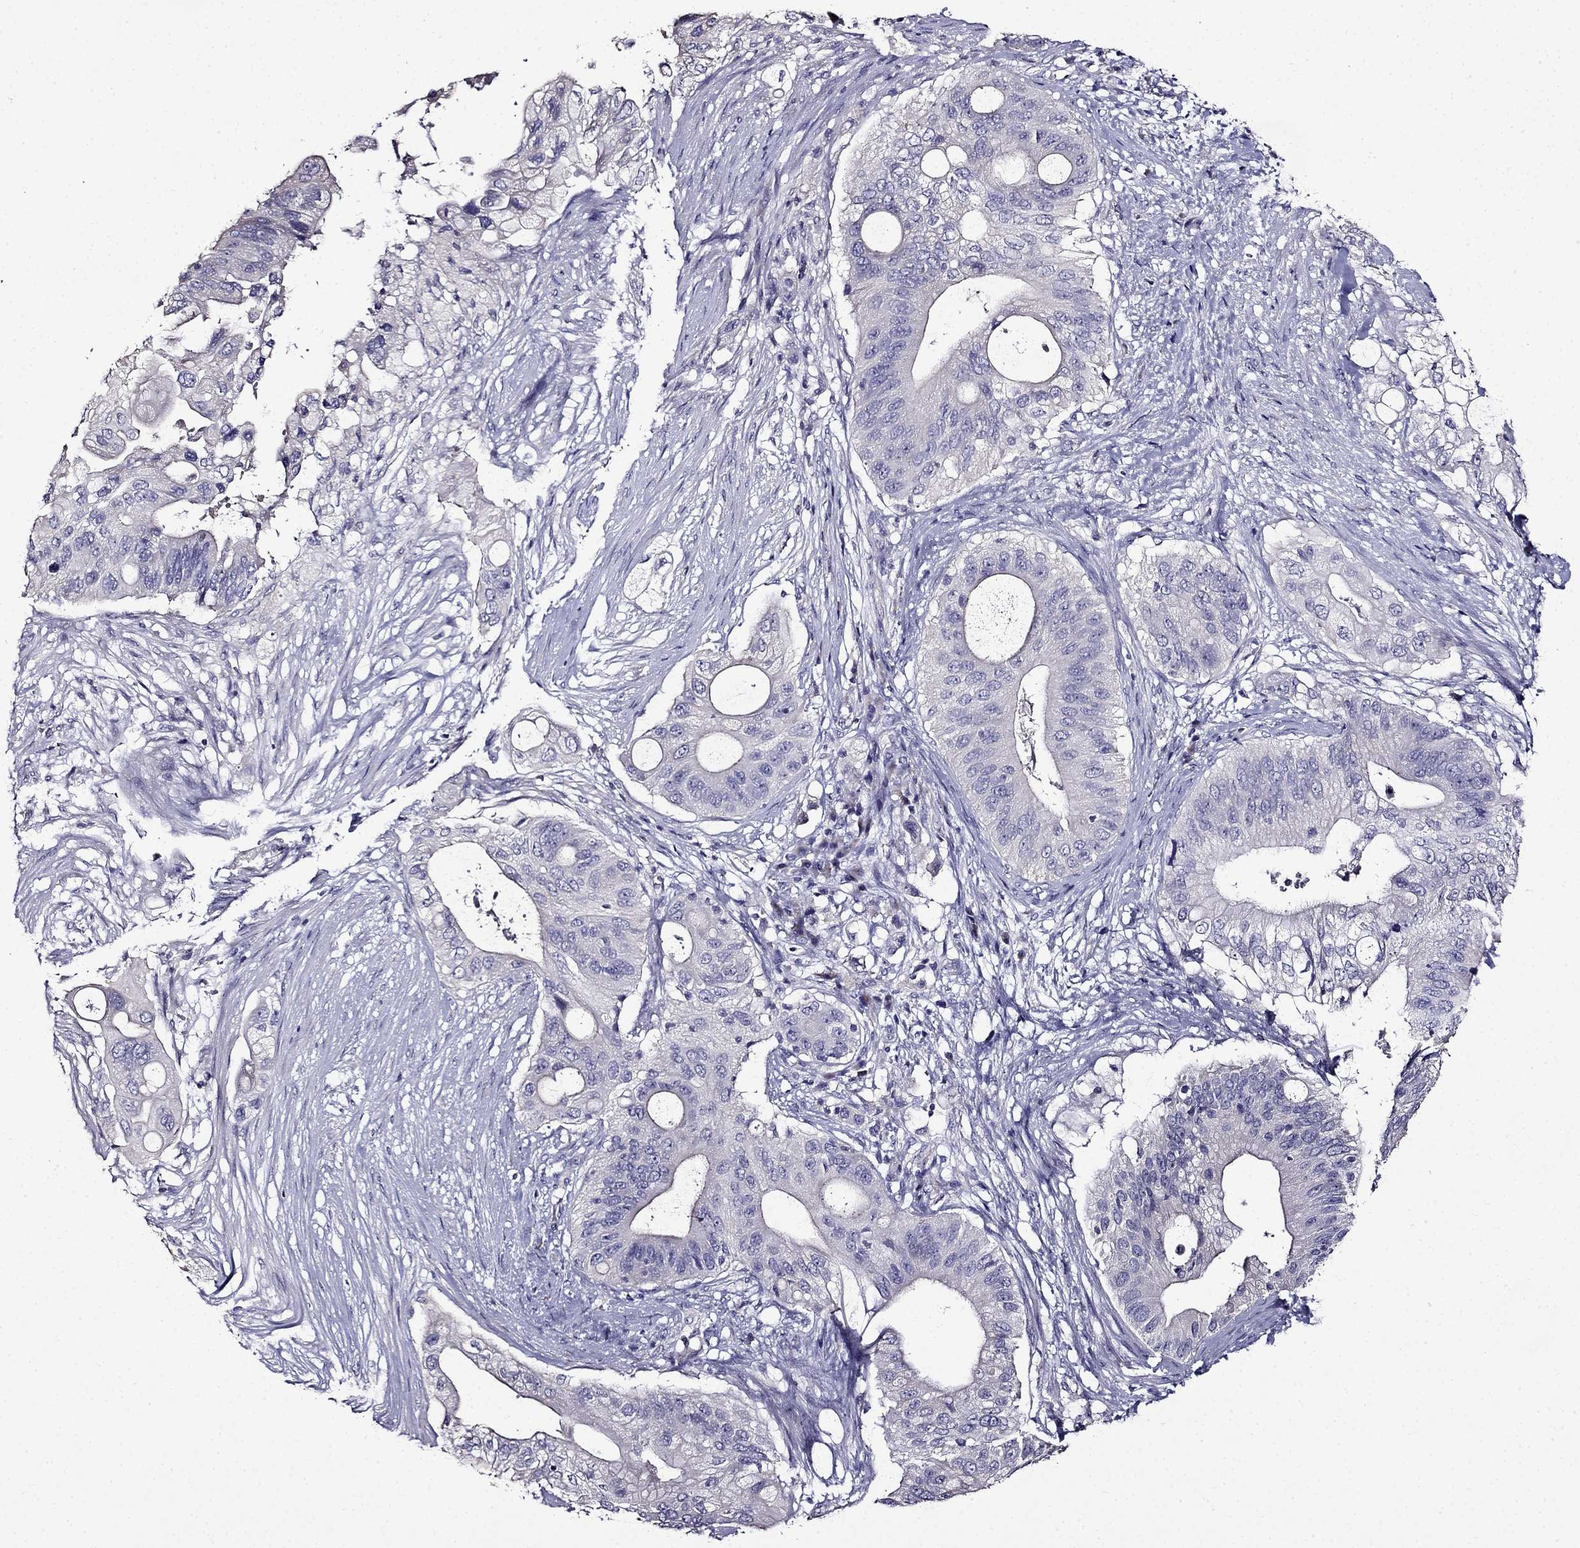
{"staining": {"intensity": "negative", "quantity": "none", "location": "none"}, "tissue": "pancreatic cancer", "cell_type": "Tumor cells", "image_type": "cancer", "snomed": [{"axis": "morphology", "description": "Adenocarcinoma, NOS"}, {"axis": "topography", "description": "Pancreas"}], "caption": "This is a micrograph of immunohistochemistry (IHC) staining of adenocarcinoma (pancreatic), which shows no expression in tumor cells.", "gene": "TMEM266", "patient": {"sex": "female", "age": 72}}